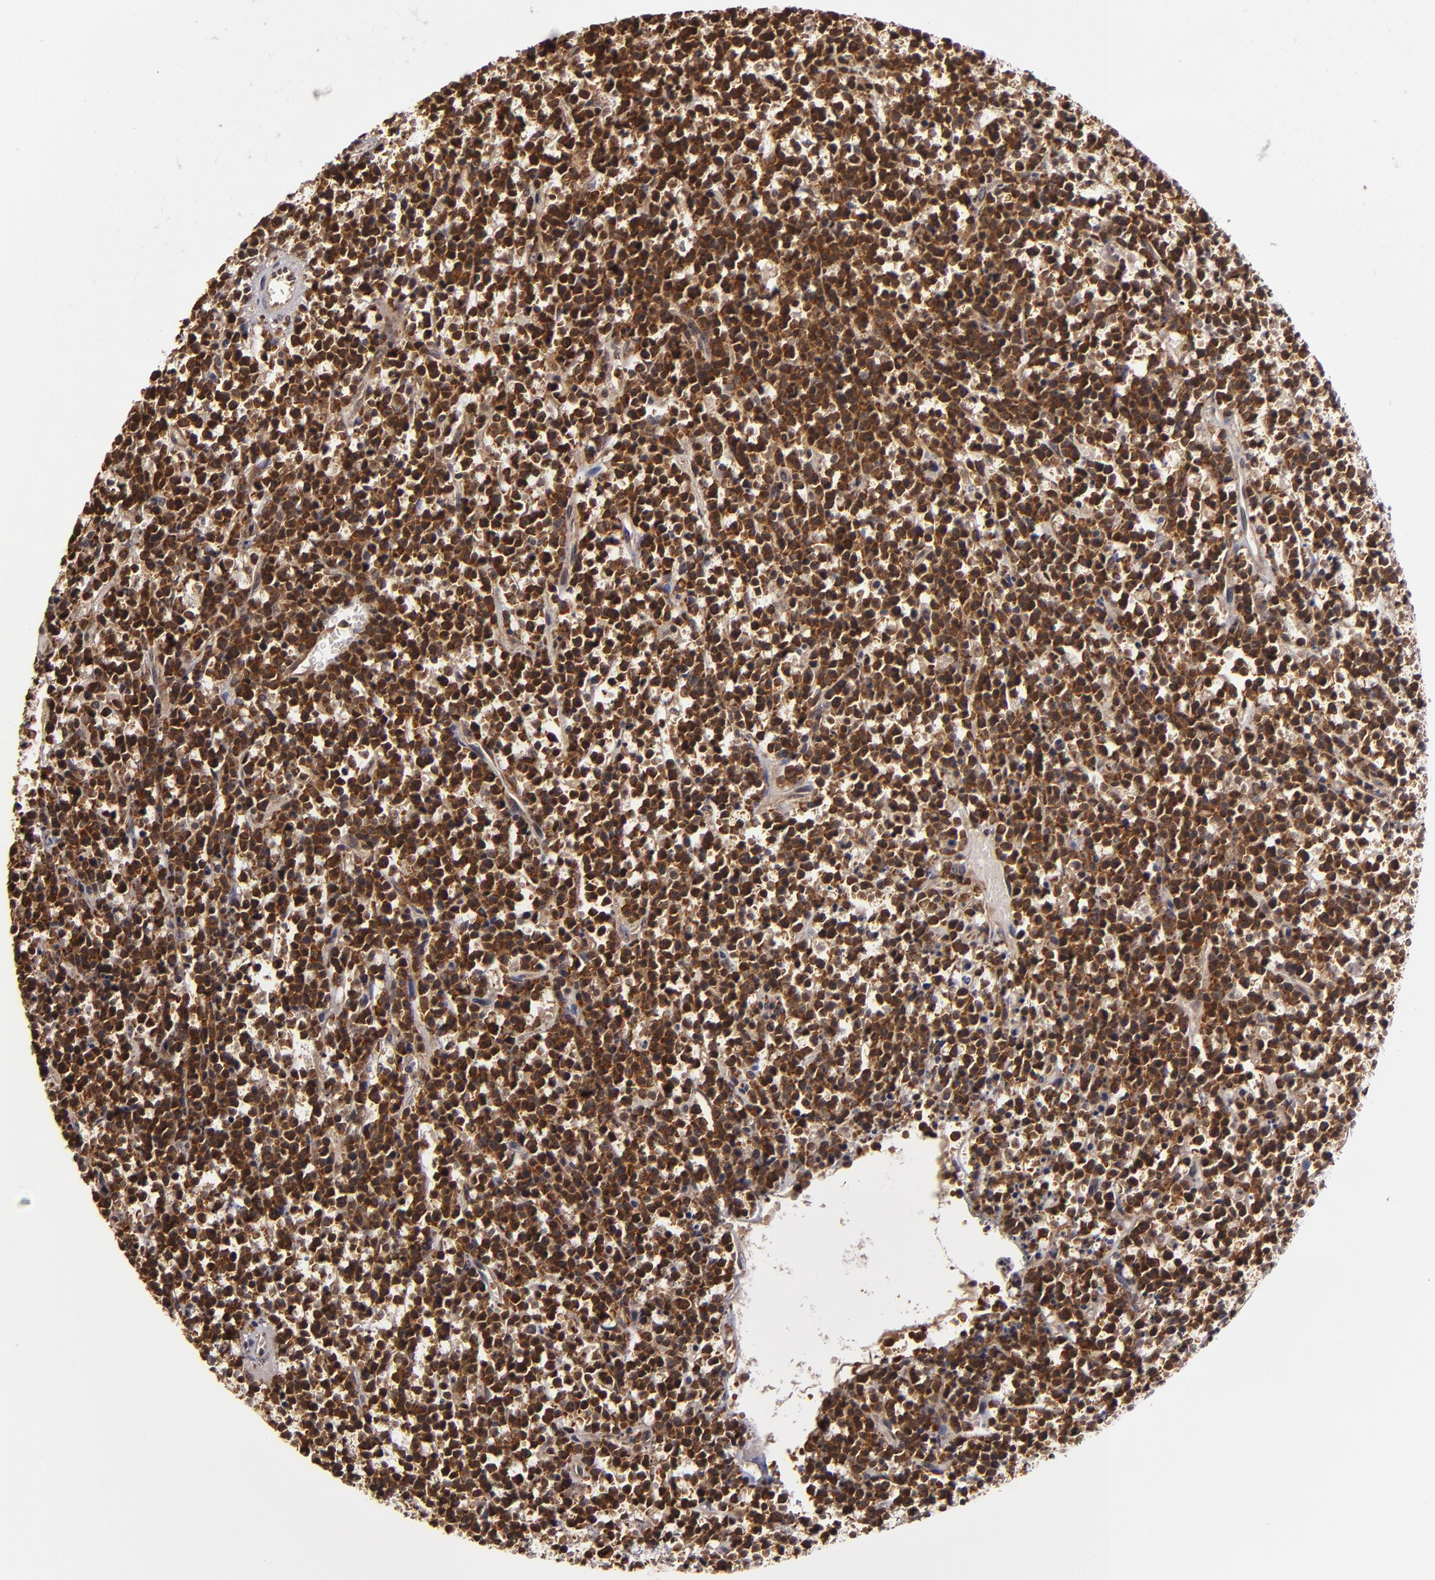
{"staining": {"intensity": "strong", "quantity": ">75%", "location": "cytoplasmic/membranous"}, "tissue": "lymphoma", "cell_type": "Tumor cells", "image_type": "cancer", "snomed": [{"axis": "morphology", "description": "Malignant lymphoma, non-Hodgkin's type, High grade"}, {"axis": "topography", "description": "Ovary"}], "caption": "Protein analysis of high-grade malignant lymphoma, non-Hodgkin's type tissue reveals strong cytoplasmic/membranous staining in about >75% of tumor cells.", "gene": "MAPK3", "patient": {"sex": "female", "age": 56}}